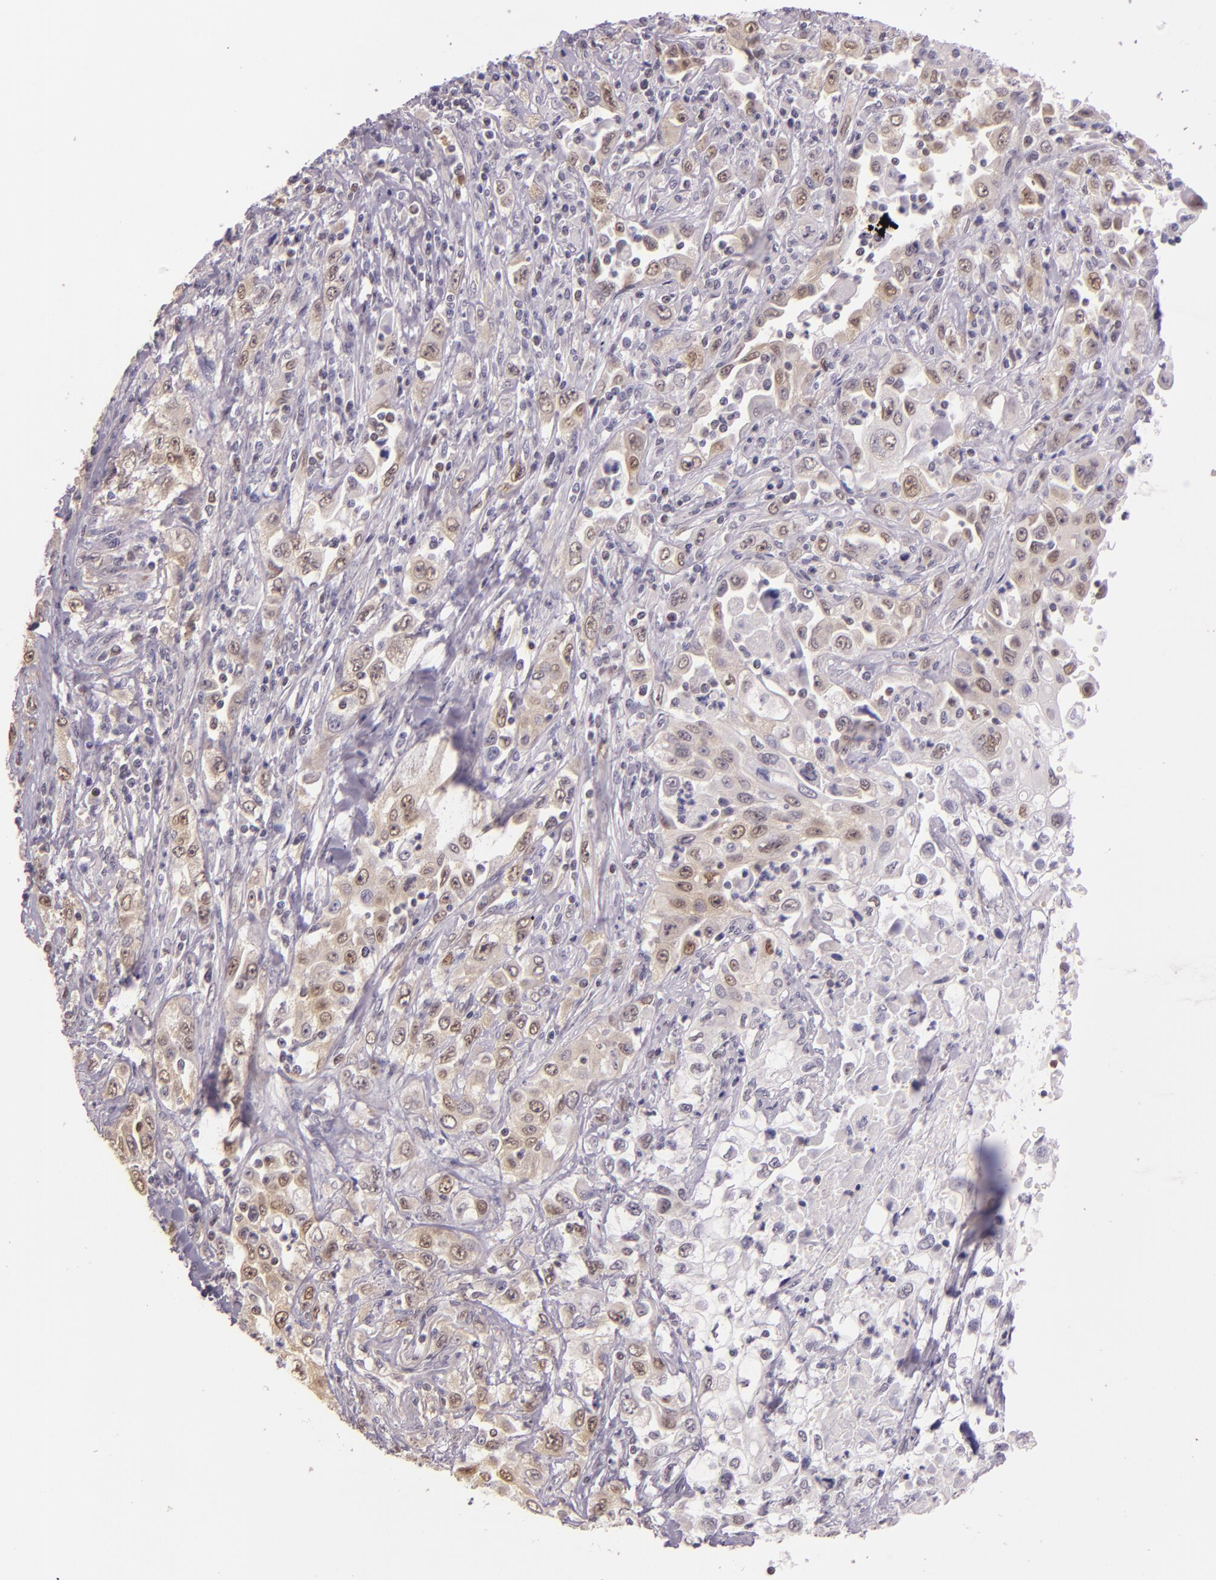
{"staining": {"intensity": "weak", "quantity": "25%-75%", "location": "cytoplasmic/membranous,nuclear"}, "tissue": "pancreatic cancer", "cell_type": "Tumor cells", "image_type": "cancer", "snomed": [{"axis": "morphology", "description": "Adenocarcinoma, NOS"}, {"axis": "topography", "description": "Pancreas"}], "caption": "Human adenocarcinoma (pancreatic) stained with a protein marker reveals weak staining in tumor cells.", "gene": "HSPA8", "patient": {"sex": "male", "age": 70}}